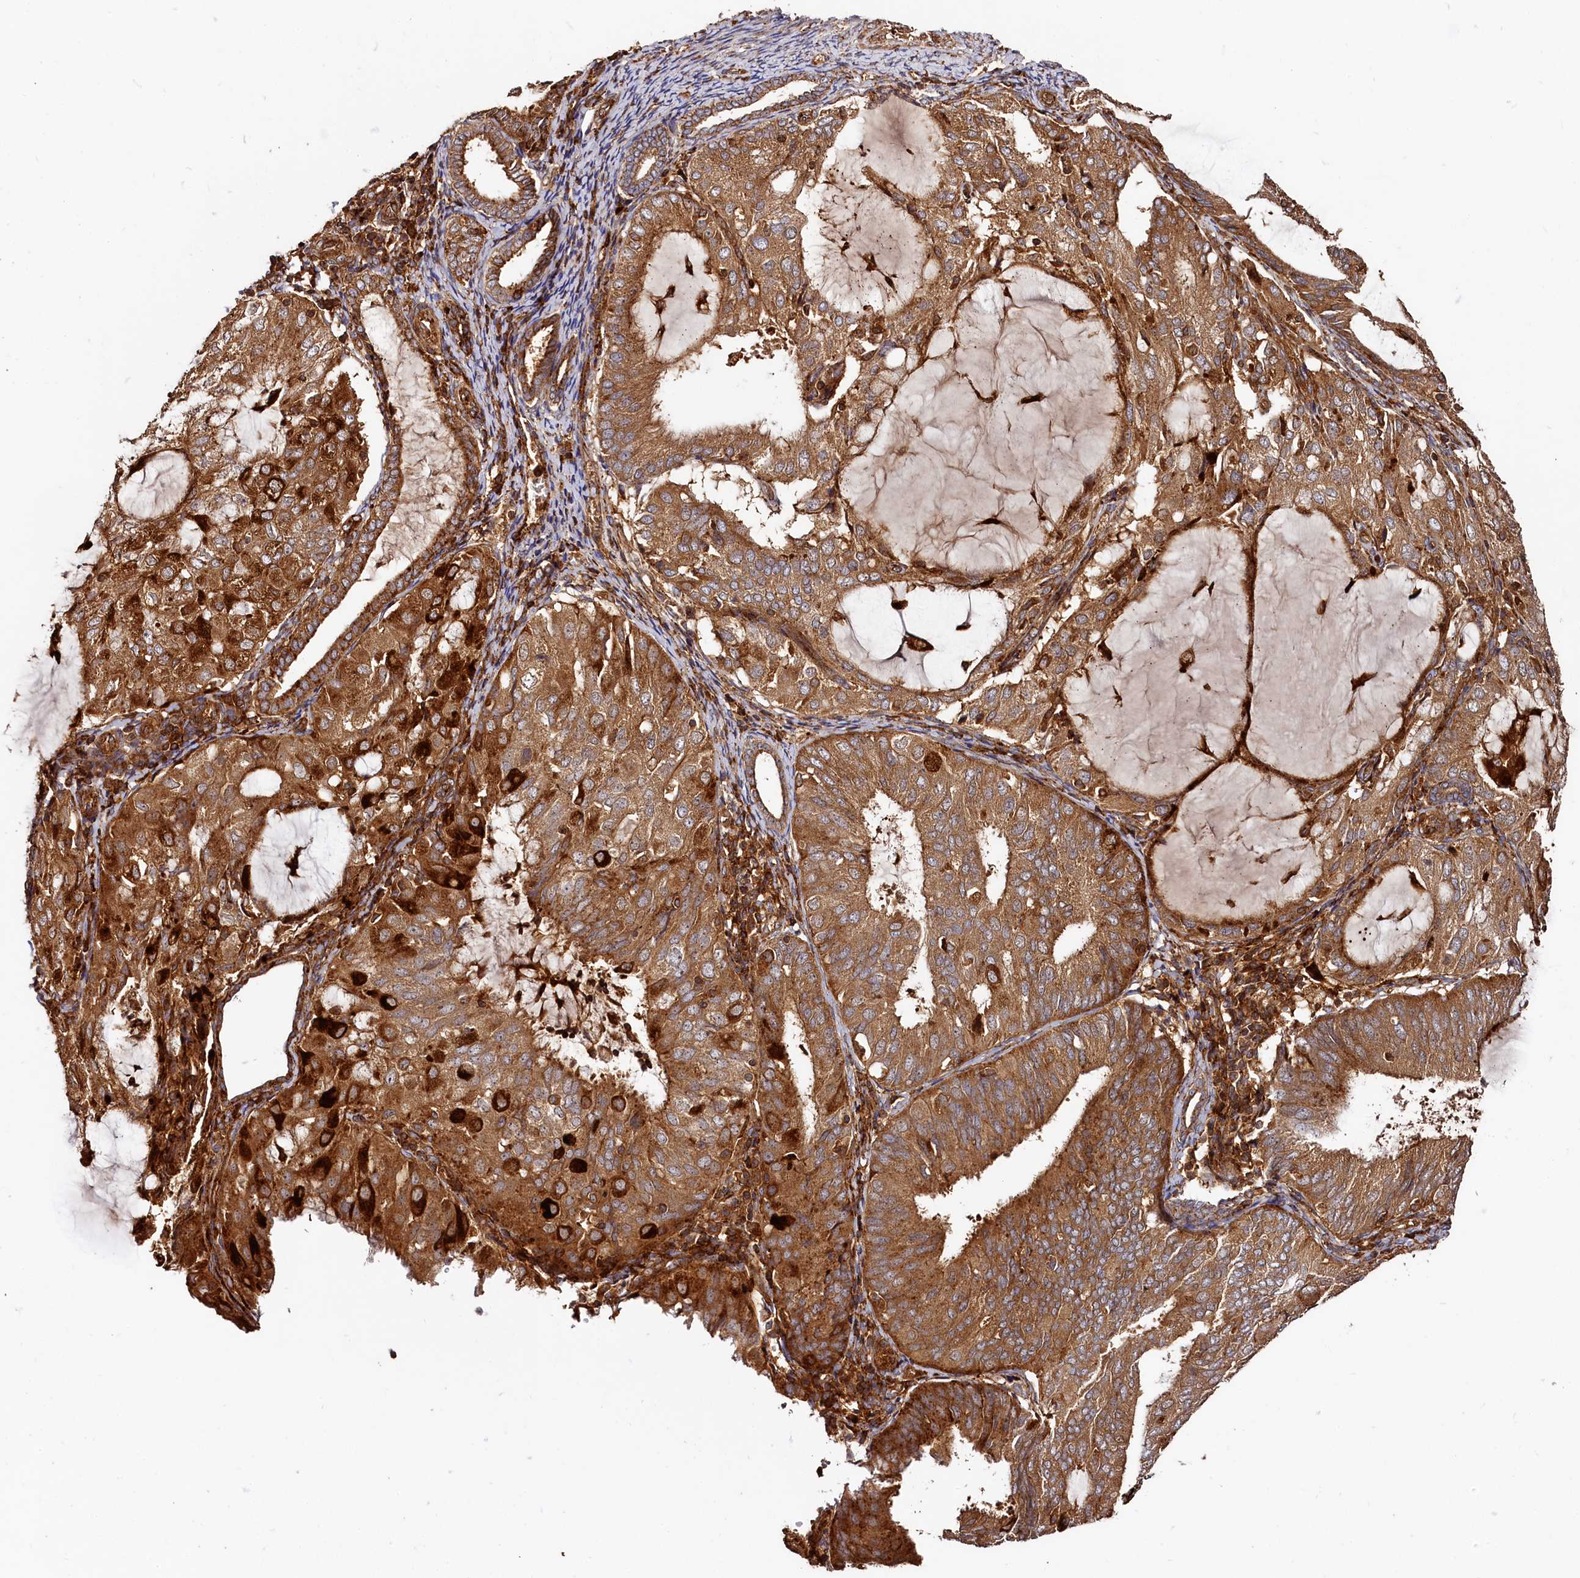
{"staining": {"intensity": "strong", "quantity": ">75%", "location": "cytoplasmic/membranous"}, "tissue": "endometrial cancer", "cell_type": "Tumor cells", "image_type": "cancer", "snomed": [{"axis": "morphology", "description": "Adenocarcinoma, NOS"}, {"axis": "topography", "description": "Endometrium"}], "caption": "Strong cytoplasmic/membranous expression is seen in approximately >75% of tumor cells in endometrial adenocarcinoma.", "gene": "WDR73", "patient": {"sex": "female", "age": 81}}